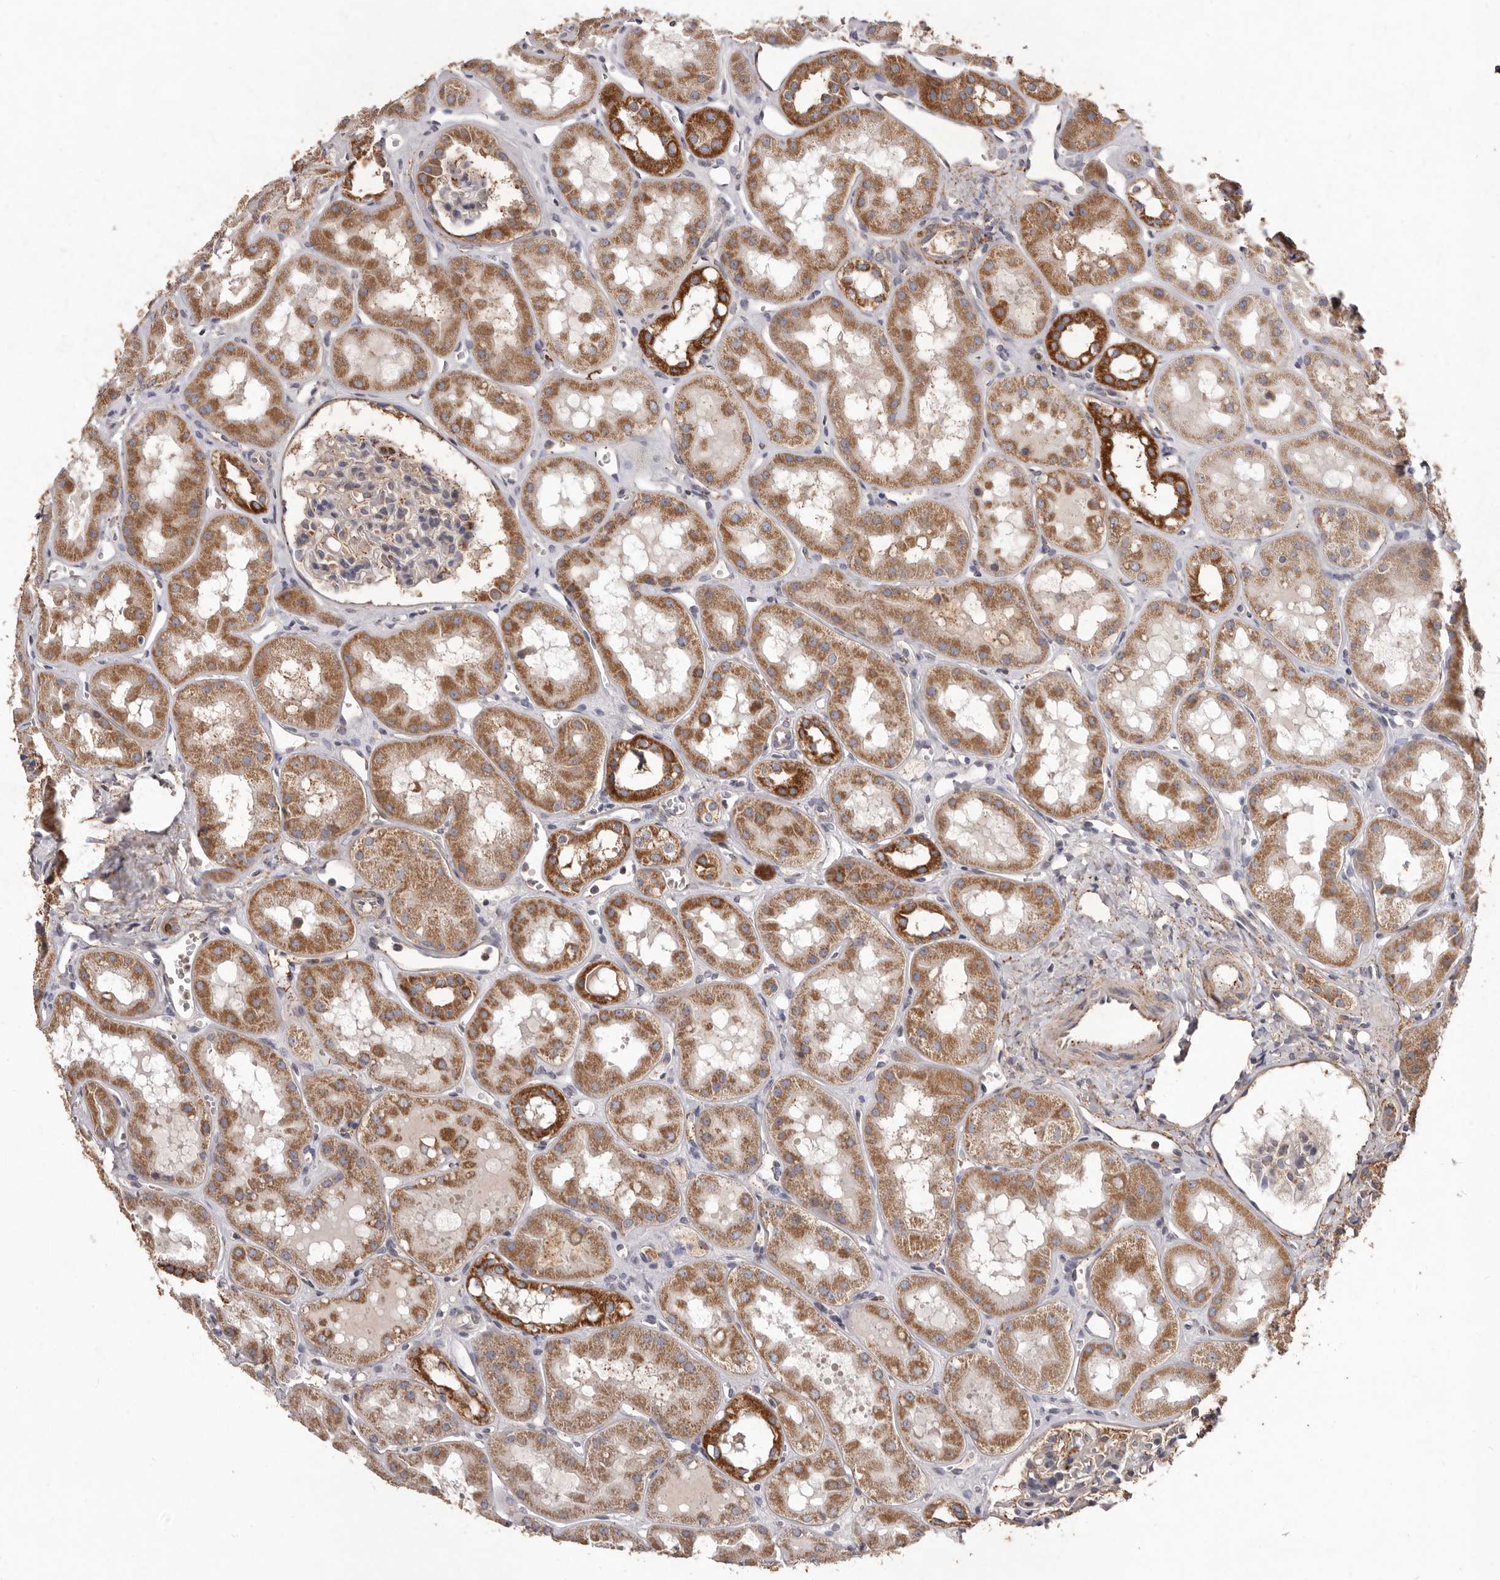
{"staining": {"intensity": "moderate", "quantity": "<25%", "location": "cytoplasmic/membranous"}, "tissue": "kidney", "cell_type": "Cells in glomeruli", "image_type": "normal", "snomed": [{"axis": "morphology", "description": "Normal tissue, NOS"}, {"axis": "topography", "description": "Kidney"}], "caption": "Human kidney stained with a brown dye shows moderate cytoplasmic/membranous positive positivity in approximately <25% of cells in glomeruli.", "gene": "CXCL14", "patient": {"sex": "male", "age": 16}}